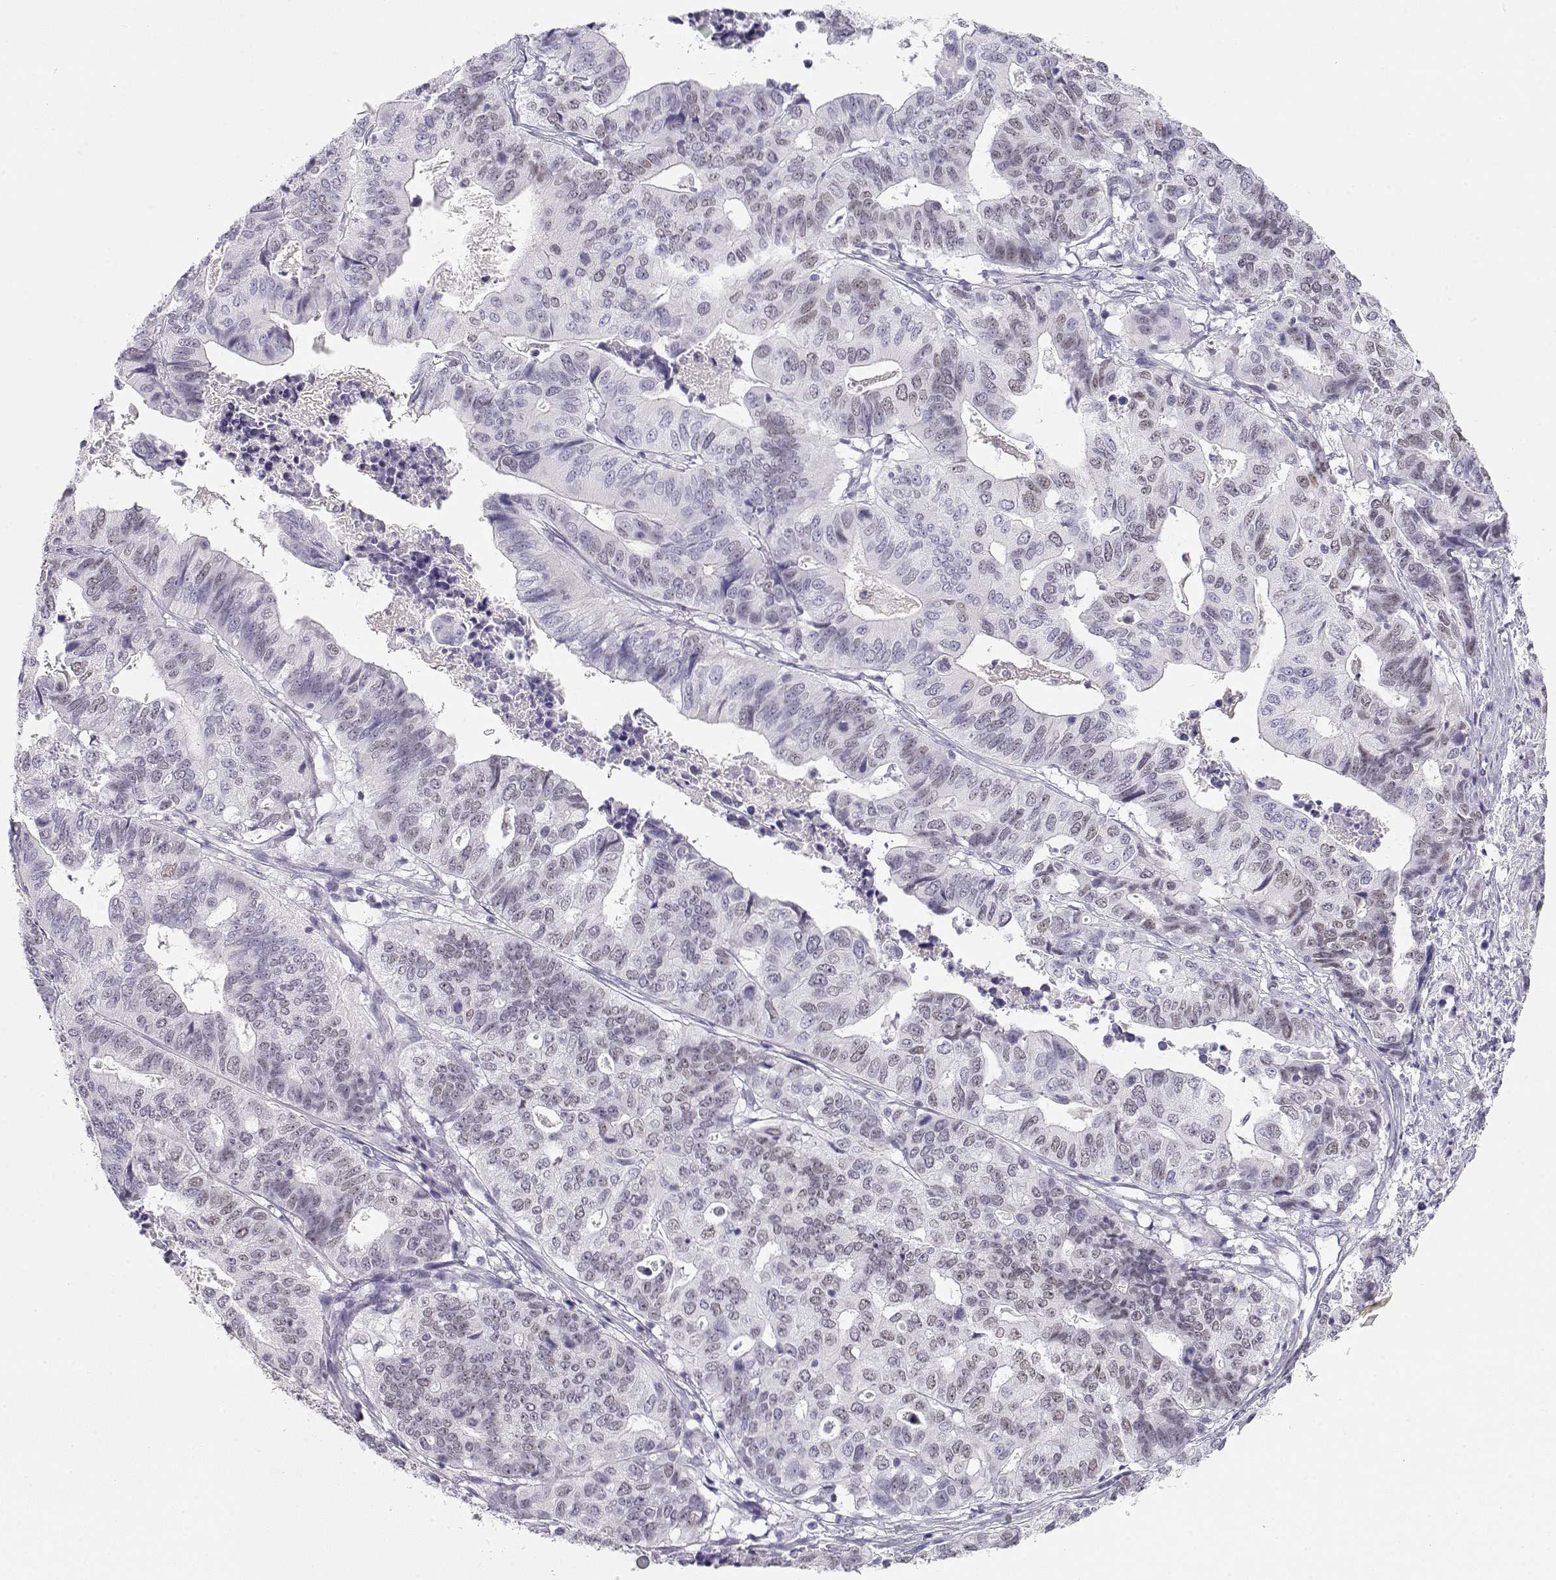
{"staining": {"intensity": "weak", "quantity": "<25%", "location": "nuclear"}, "tissue": "stomach cancer", "cell_type": "Tumor cells", "image_type": "cancer", "snomed": [{"axis": "morphology", "description": "Adenocarcinoma, NOS"}, {"axis": "topography", "description": "Stomach, upper"}], "caption": "A micrograph of stomach cancer (adenocarcinoma) stained for a protein demonstrates no brown staining in tumor cells.", "gene": "OPN5", "patient": {"sex": "female", "age": 67}}